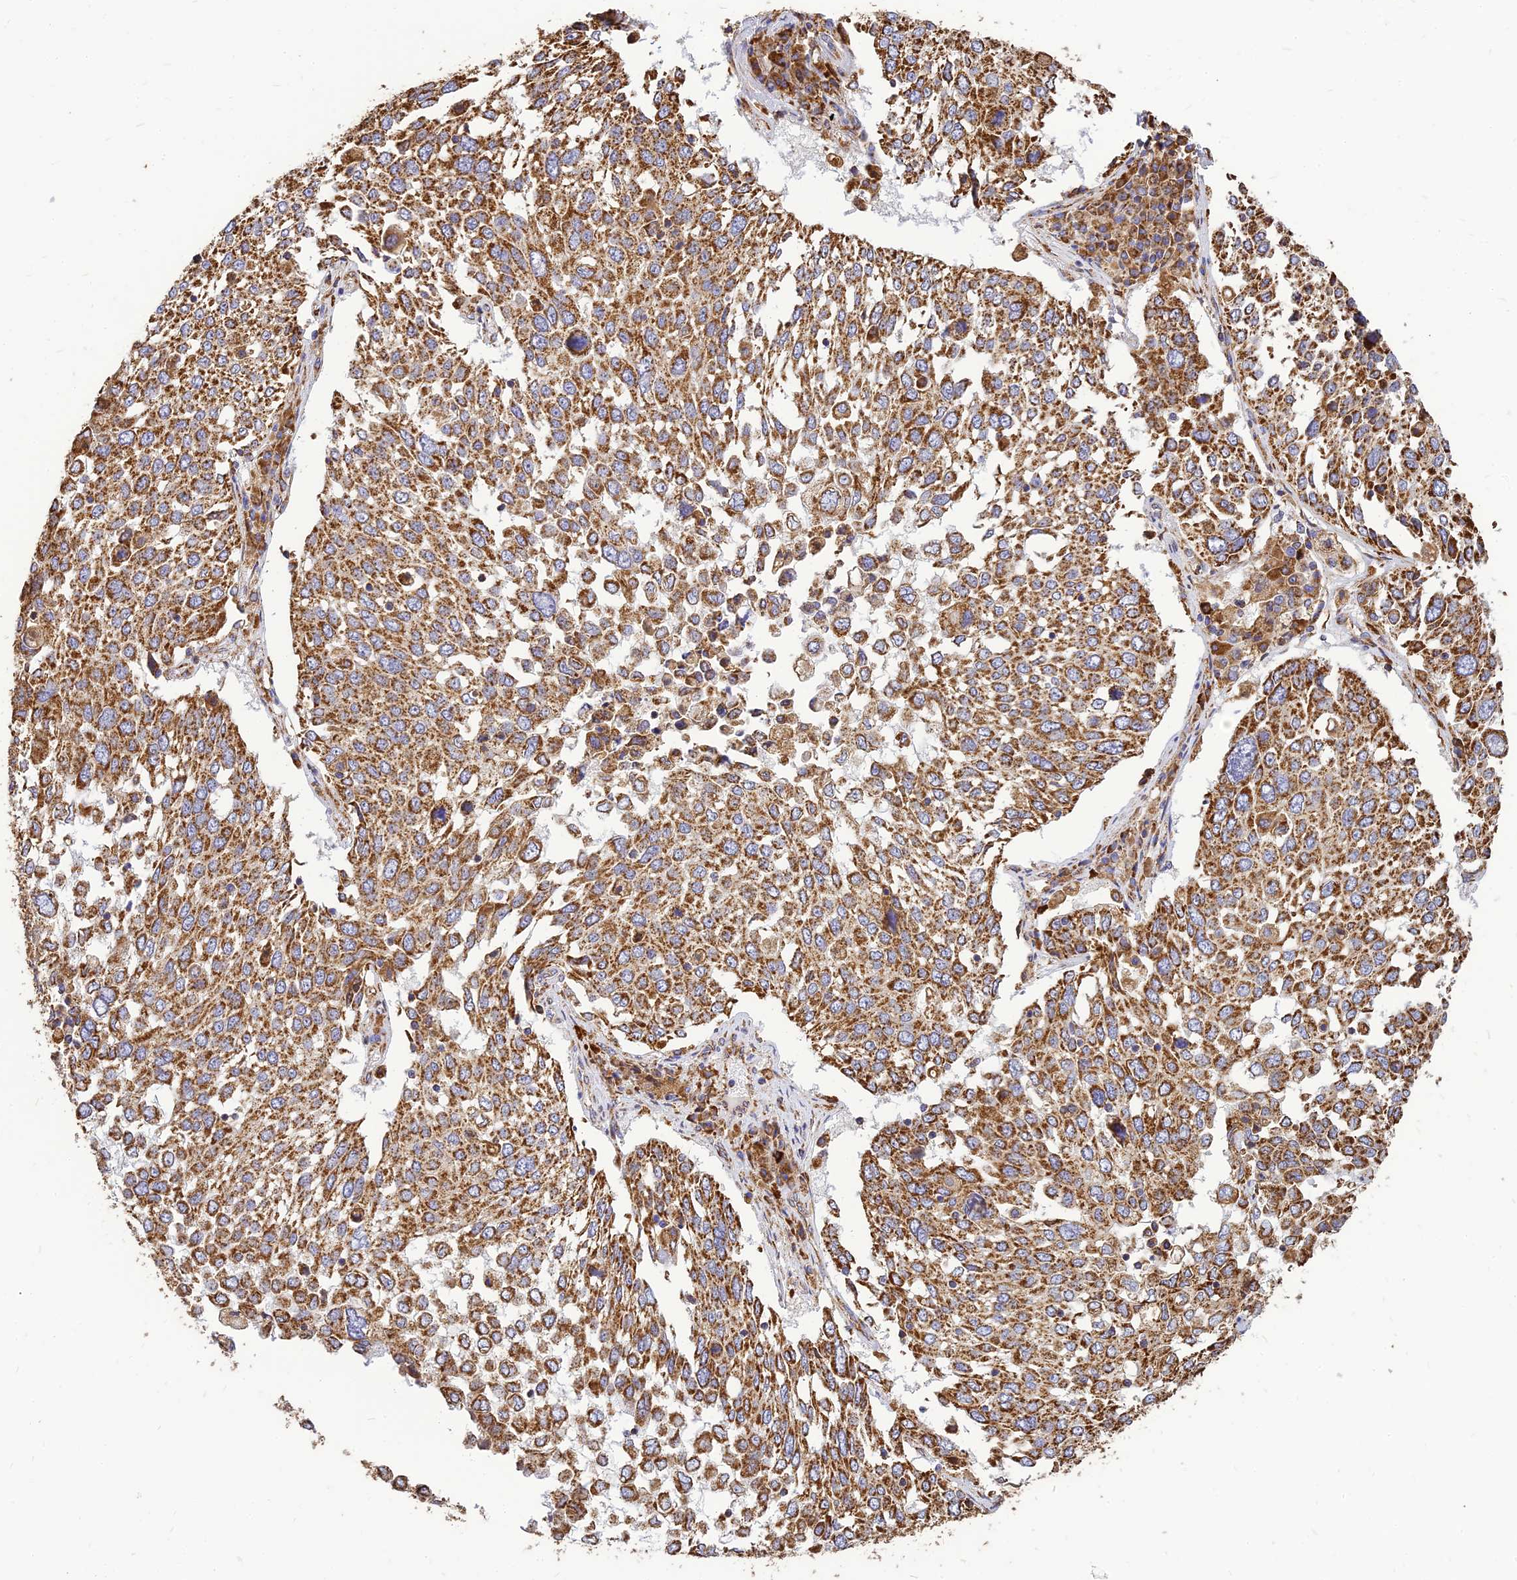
{"staining": {"intensity": "strong", "quantity": ">75%", "location": "cytoplasmic/membranous"}, "tissue": "lung cancer", "cell_type": "Tumor cells", "image_type": "cancer", "snomed": [{"axis": "morphology", "description": "Squamous cell carcinoma, NOS"}, {"axis": "topography", "description": "Lung"}], "caption": "About >75% of tumor cells in lung squamous cell carcinoma display strong cytoplasmic/membranous protein positivity as visualized by brown immunohistochemical staining.", "gene": "THUMPD2", "patient": {"sex": "male", "age": 65}}